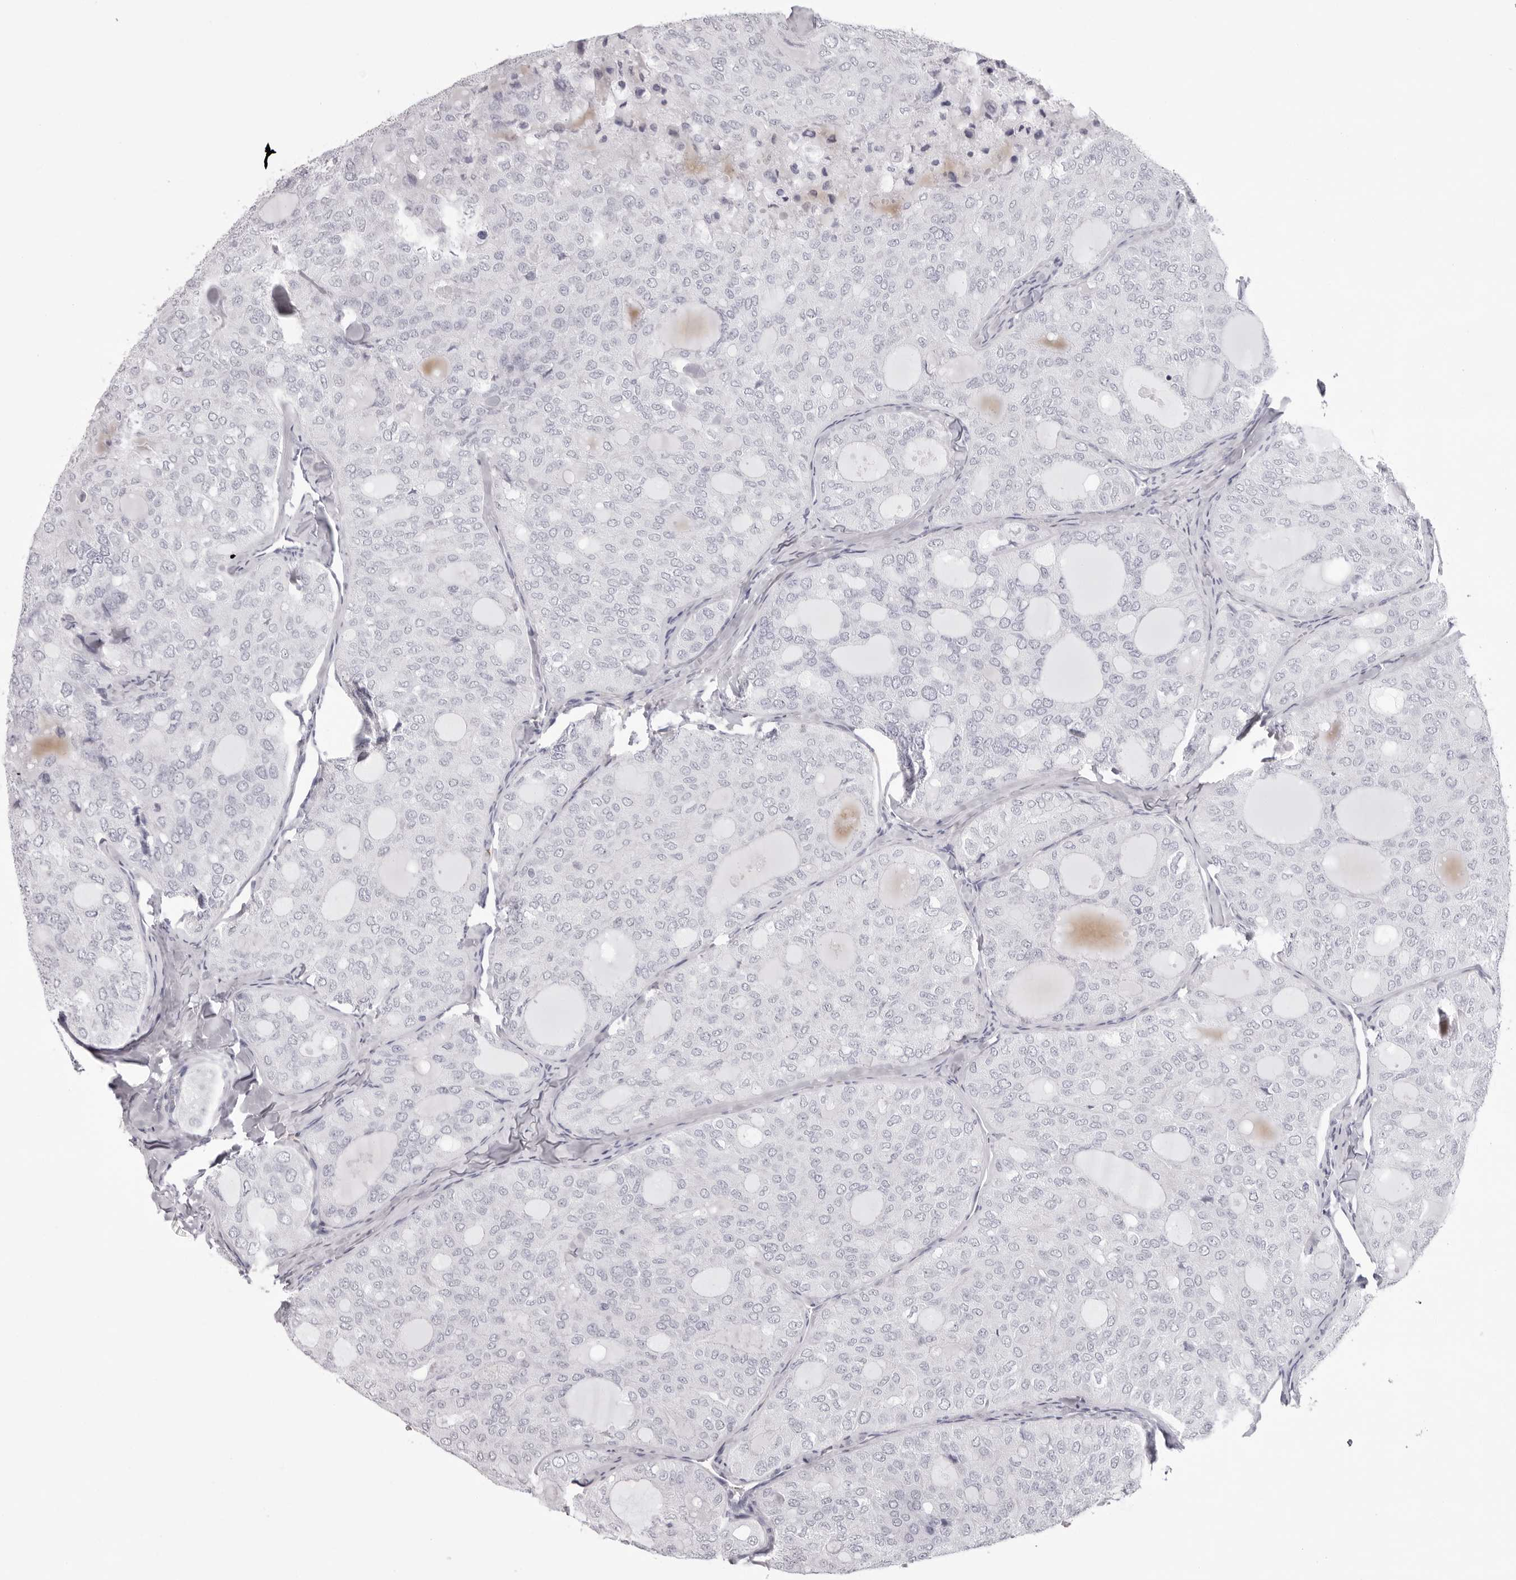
{"staining": {"intensity": "negative", "quantity": "none", "location": "none"}, "tissue": "thyroid cancer", "cell_type": "Tumor cells", "image_type": "cancer", "snomed": [{"axis": "morphology", "description": "Follicular adenoma carcinoma, NOS"}, {"axis": "topography", "description": "Thyroid gland"}], "caption": "This photomicrograph is of thyroid follicular adenoma carcinoma stained with immunohistochemistry (IHC) to label a protein in brown with the nuclei are counter-stained blue. There is no positivity in tumor cells.", "gene": "SPTA1", "patient": {"sex": "male", "age": 75}}